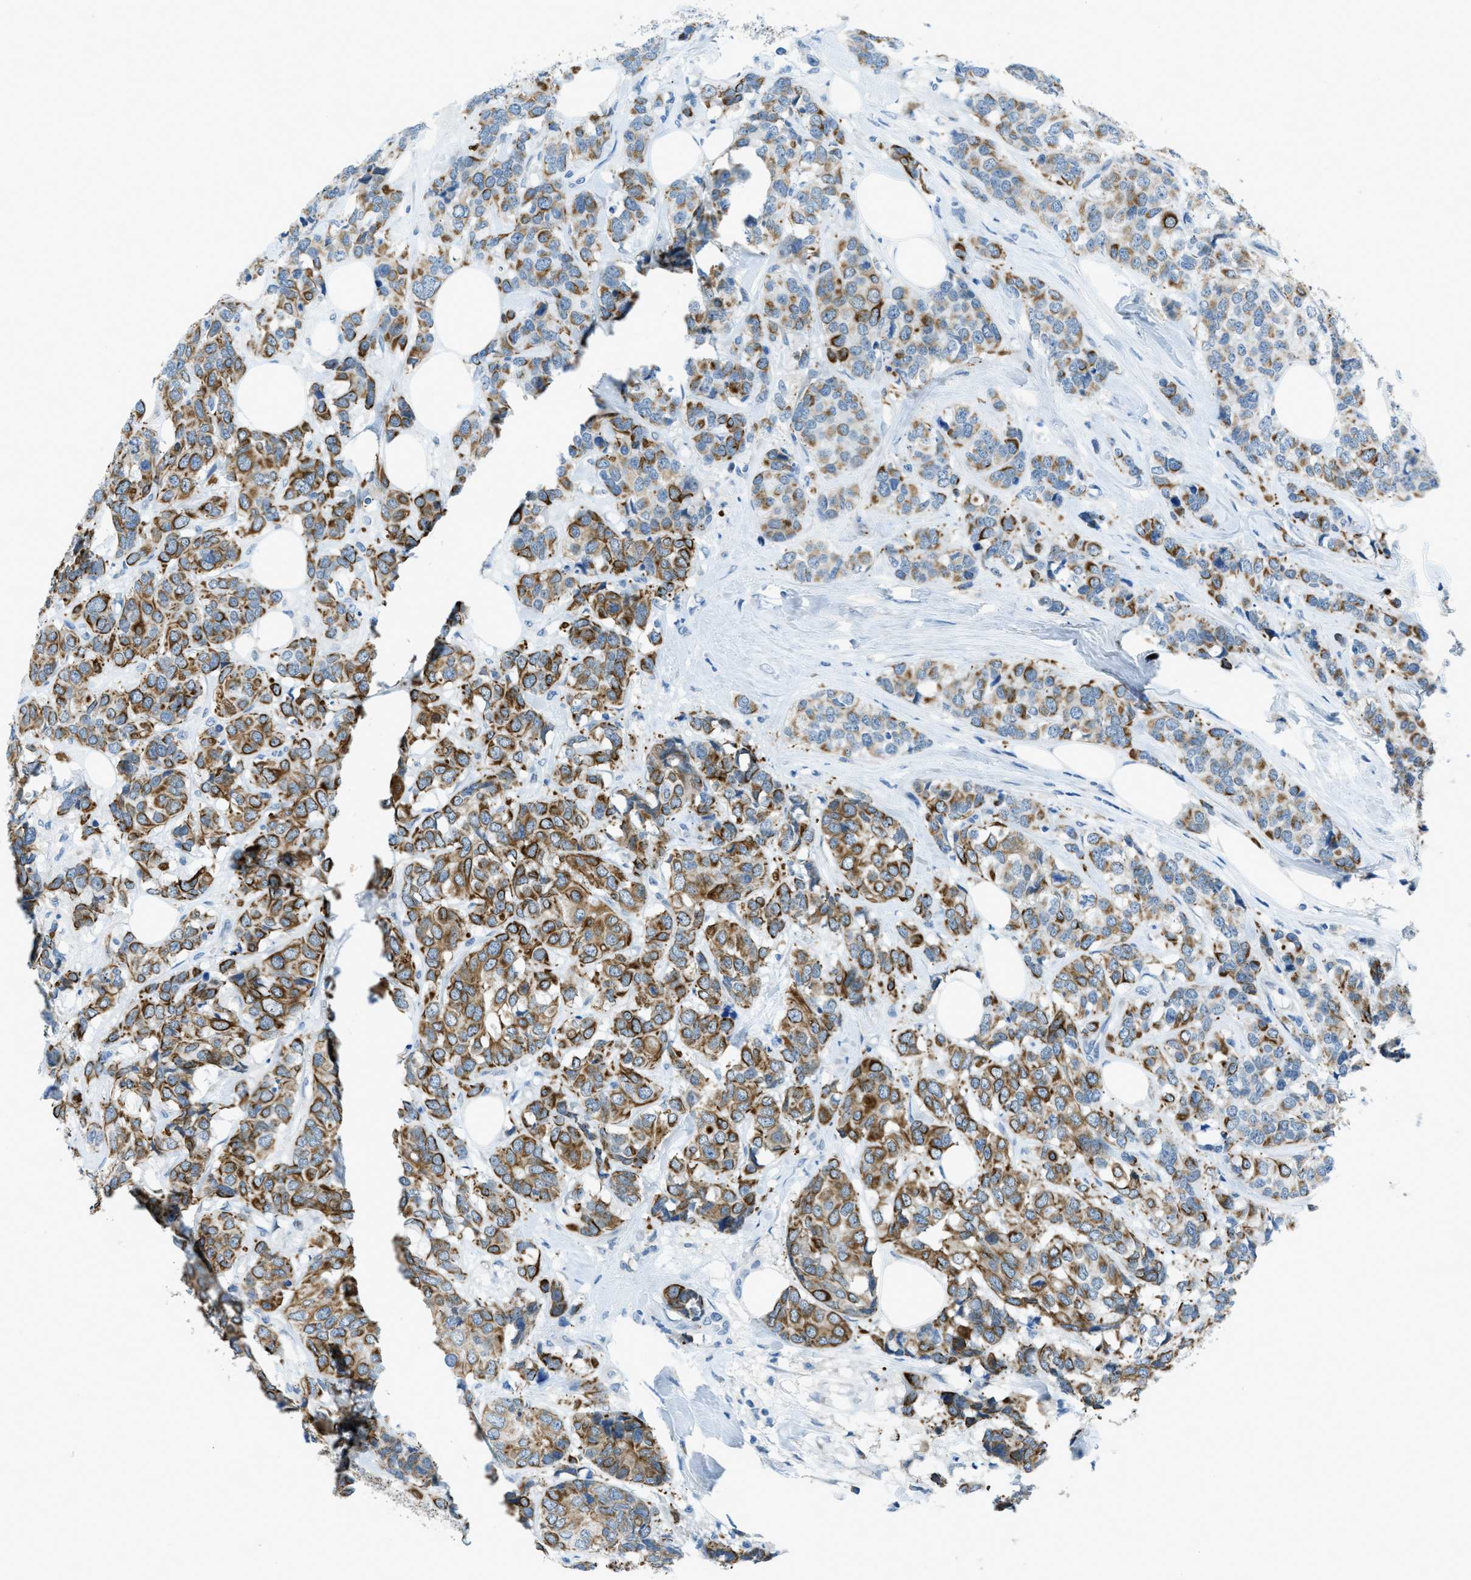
{"staining": {"intensity": "moderate", "quantity": "25%-75%", "location": "cytoplasmic/membranous"}, "tissue": "breast cancer", "cell_type": "Tumor cells", "image_type": "cancer", "snomed": [{"axis": "morphology", "description": "Lobular carcinoma"}, {"axis": "topography", "description": "Breast"}], "caption": "Protein staining shows moderate cytoplasmic/membranous staining in approximately 25%-75% of tumor cells in breast cancer (lobular carcinoma). (DAB IHC with brightfield microscopy, high magnification).", "gene": "KLHL8", "patient": {"sex": "female", "age": 59}}